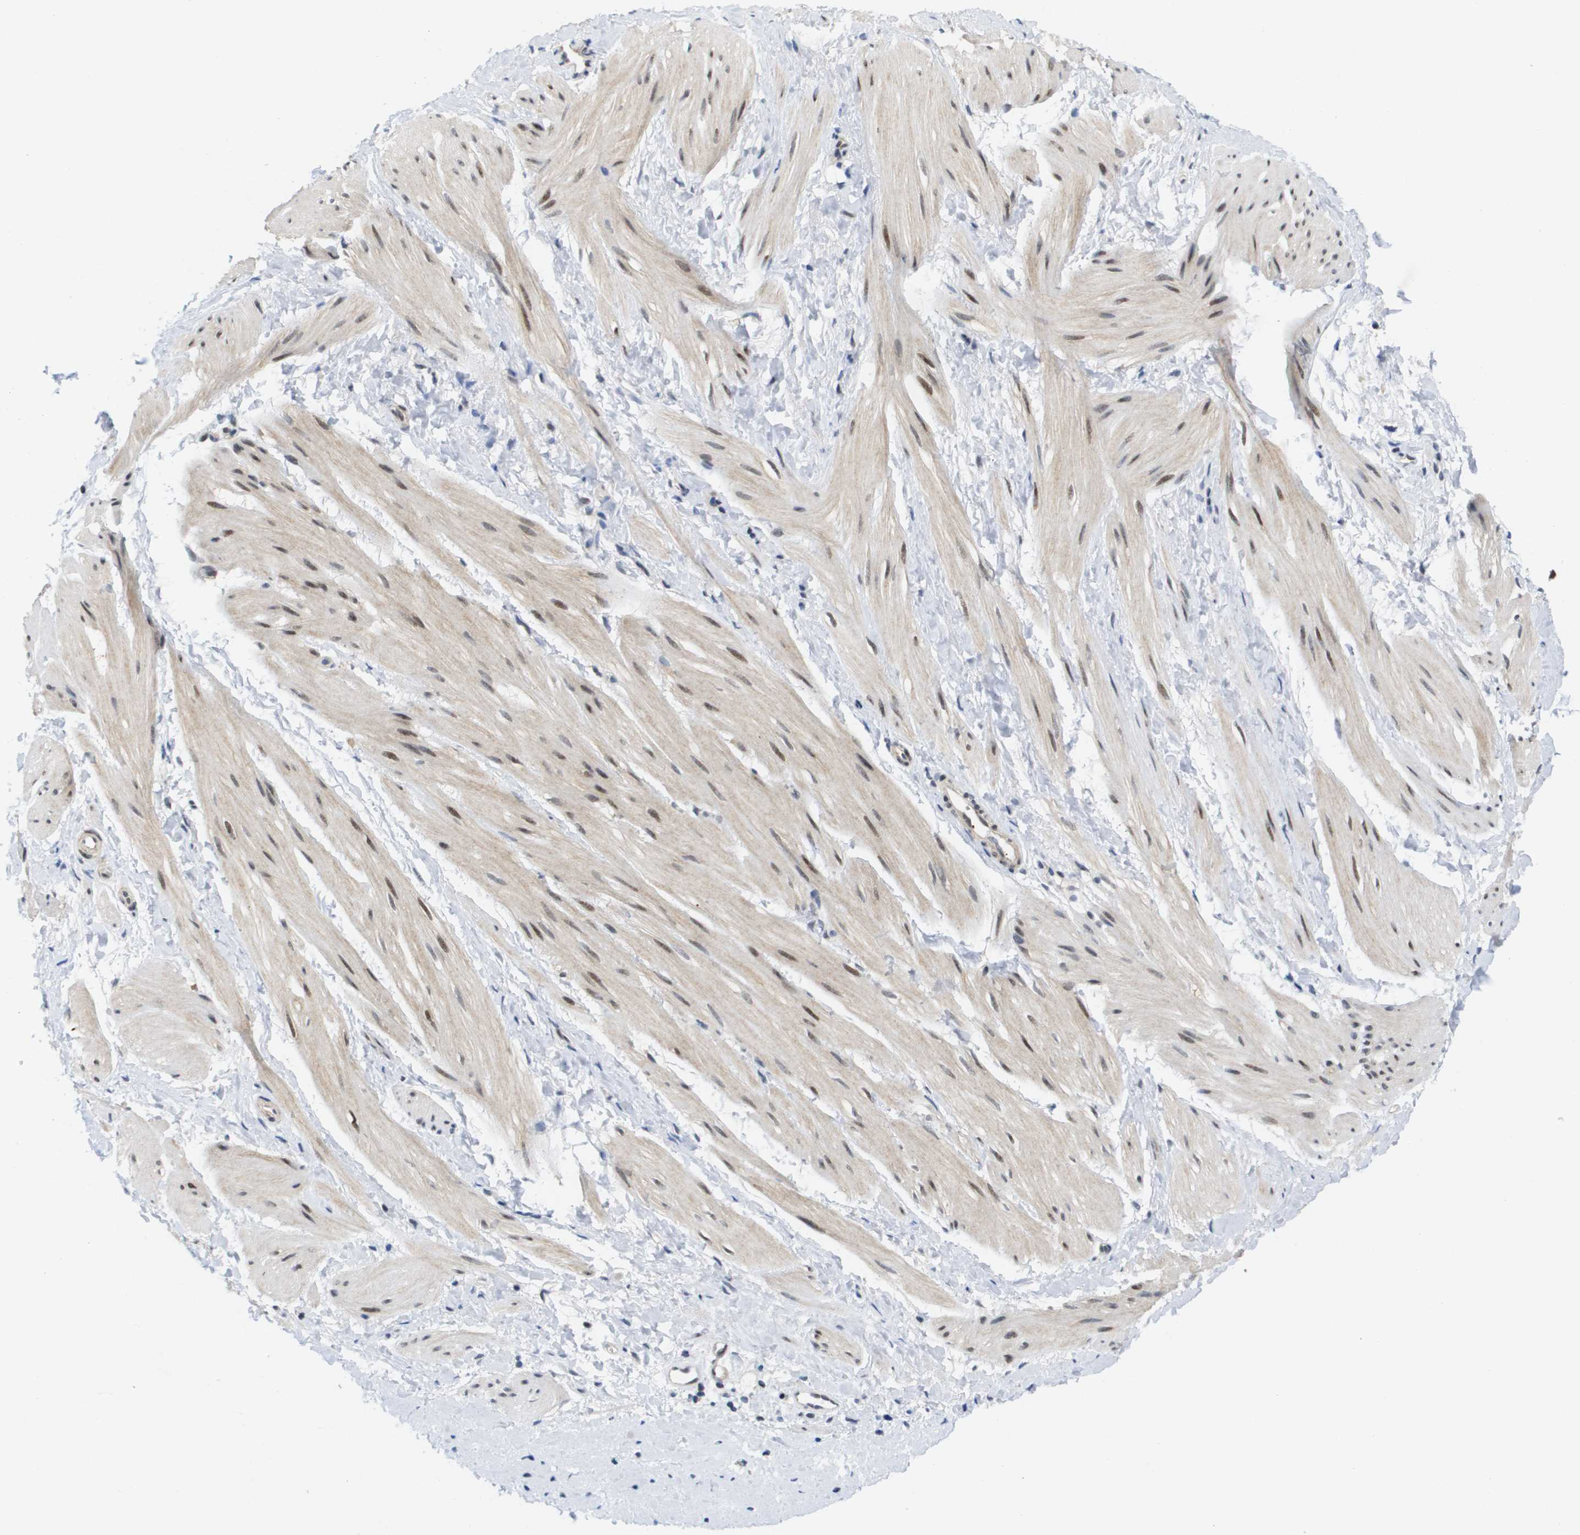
{"staining": {"intensity": "moderate", "quantity": "25%-75%", "location": "nuclear"}, "tissue": "smooth muscle", "cell_type": "Smooth muscle cells", "image_type": "normal", "snomed": [{"axis": "morphology", "description": "Normal tissue, NOS"}, {"axis": "topography", "description": "Smooth muscle"}], "caption": "Immunohistochemical staining of benign smooth muscle exhibits moderate nuclear protein staining in approximately 25%-75% of smooth muscle cells. The staining is performed using DAB brown chromogen to label protein expression. The nuclei are counter-stained blue using hematoxylin.", "gene": "FKBP4", "patient": {"sex": "male", "age": 16}}